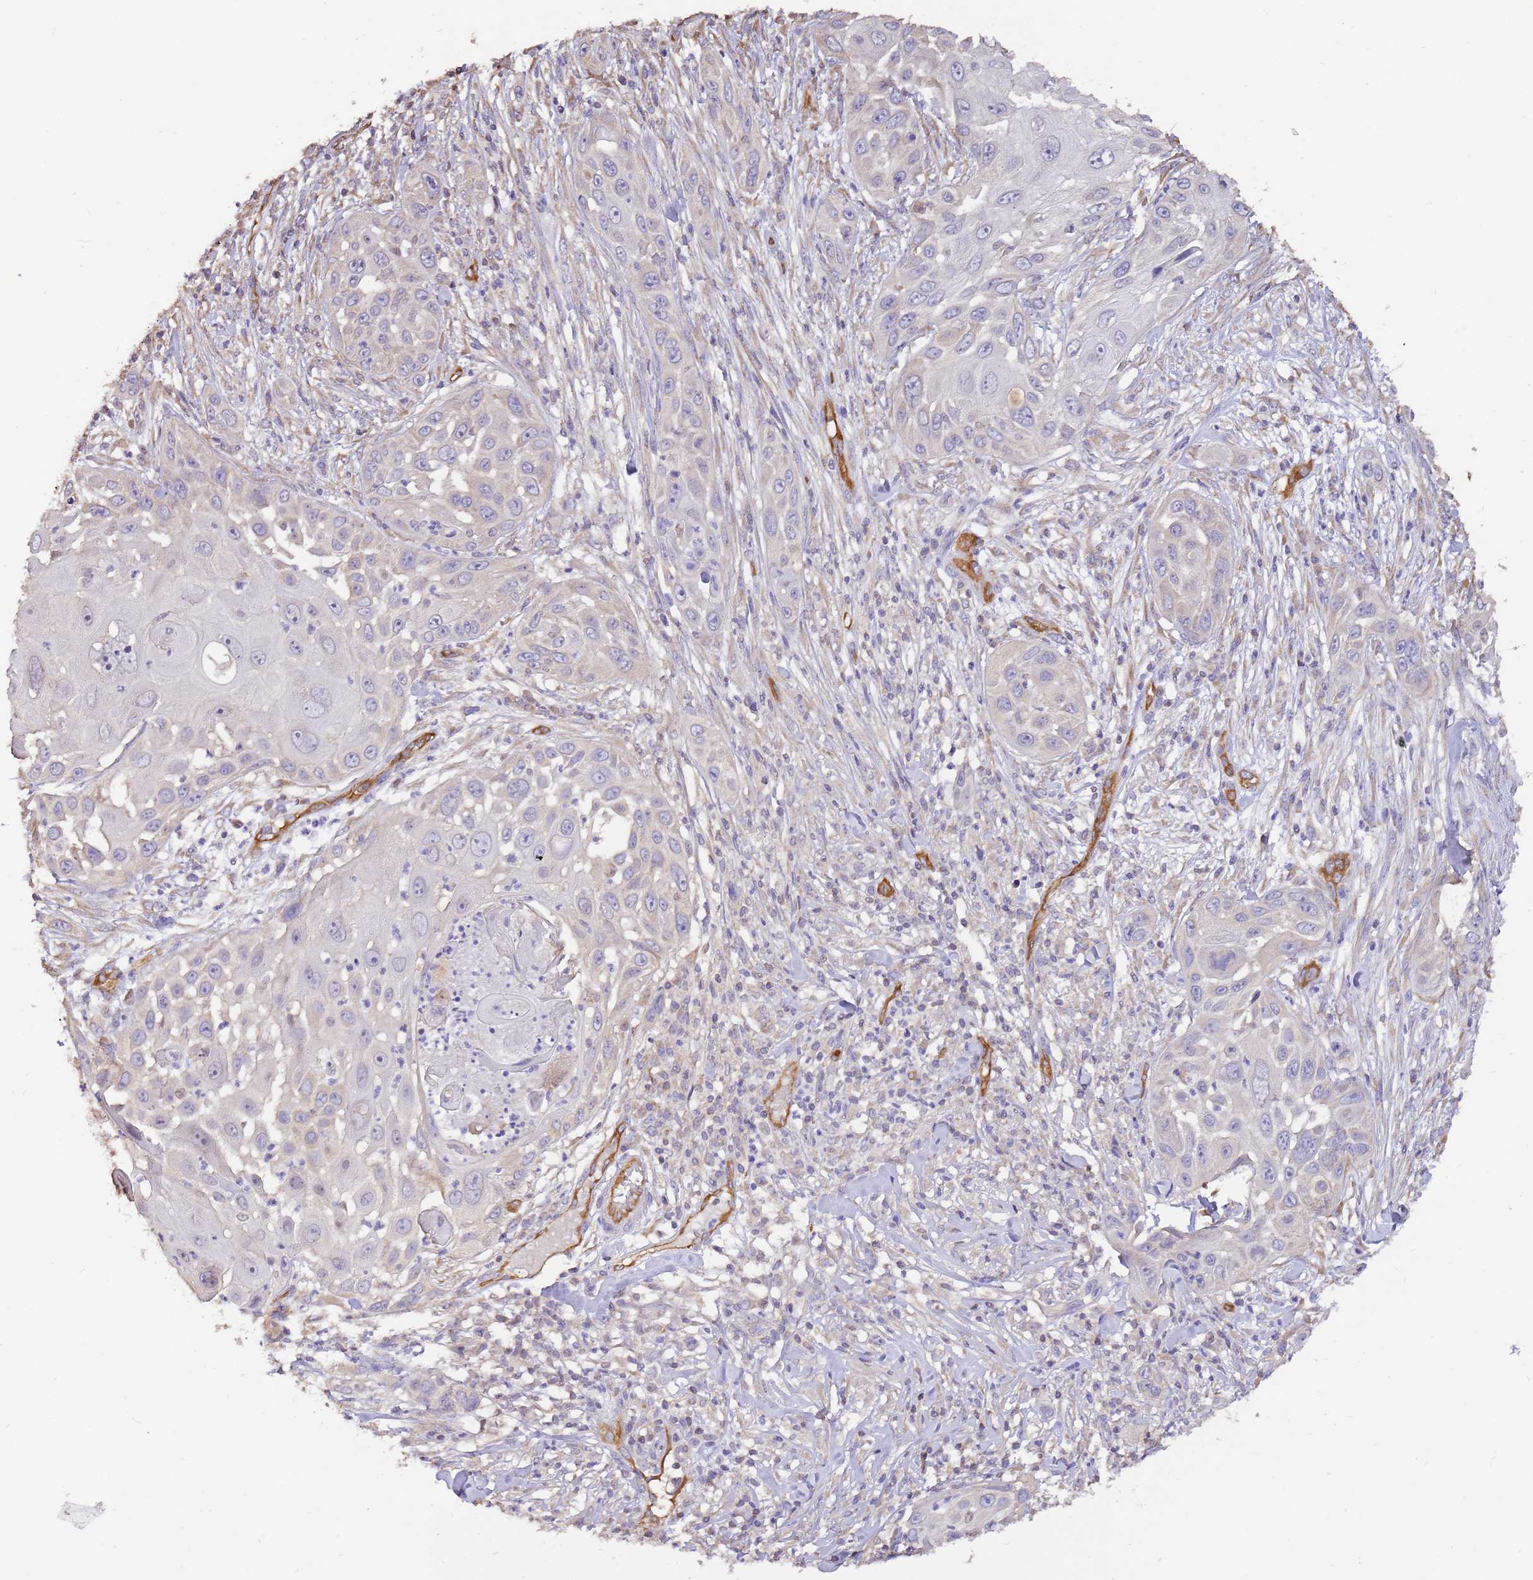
{"staining": {"intensity": "weak", "quantity": "<25%", "location": "cytoplasmic/membranous"}, "tissue": "skin cancer", "cell_type": "Tumor cells", "image_type": "cancer", "snomed": [{"axis": "morphology", "description": "Squamous cell carcinoma, NOS"}, {"axis": "topography", "description": "Skin"}], "caption": "Immunohistochemical staining of human skin squamous cell carcinoma demonstrates no significant positivity in tumor cells.", "gene": "DOCK9", "patient": {"sex": "female", "age": 44}}